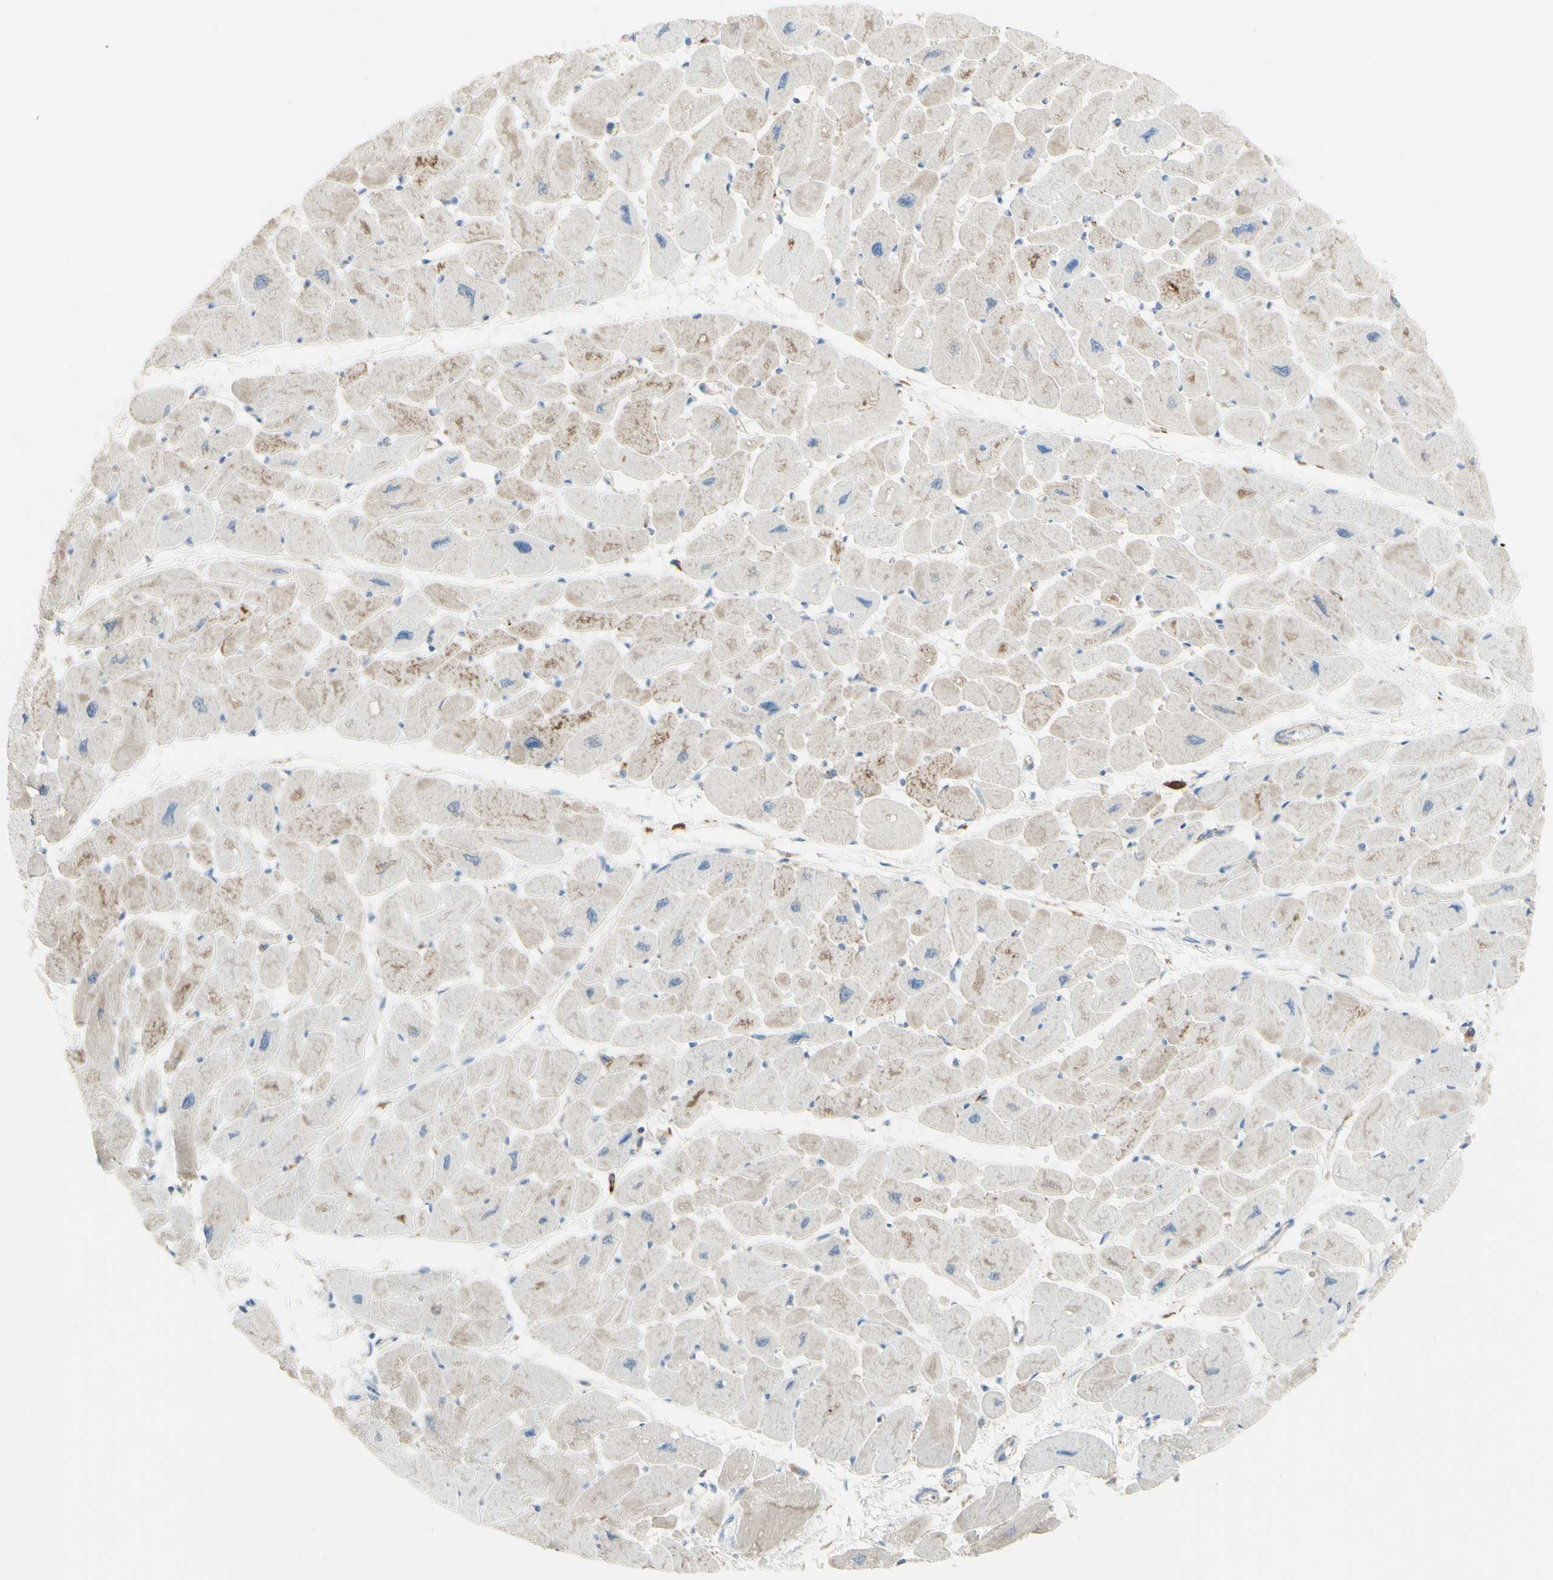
{"staining": {"intensity": "weak", "quantity": "25%-75%", "location": "cytoplasmic/membranous"}, "tissue": "heart muscle", "cell_type": "Cardiomyocytes", "image_type": "normal", "snomed": [{"axis": "morphology", "description": "Normal tissue, NOS"}, {"axis": "topography", "description": "Heart"}], "caption": "Protein staining of unremarkable heart muscle displays weak cytoplasmic/membranous staining in about 25%-75% of cardiomyocytes. (IHC, brightfield microscopy, high magnification).", "gene": "CNTNAP1", "patient": {"sex": "female", "age": 54}}